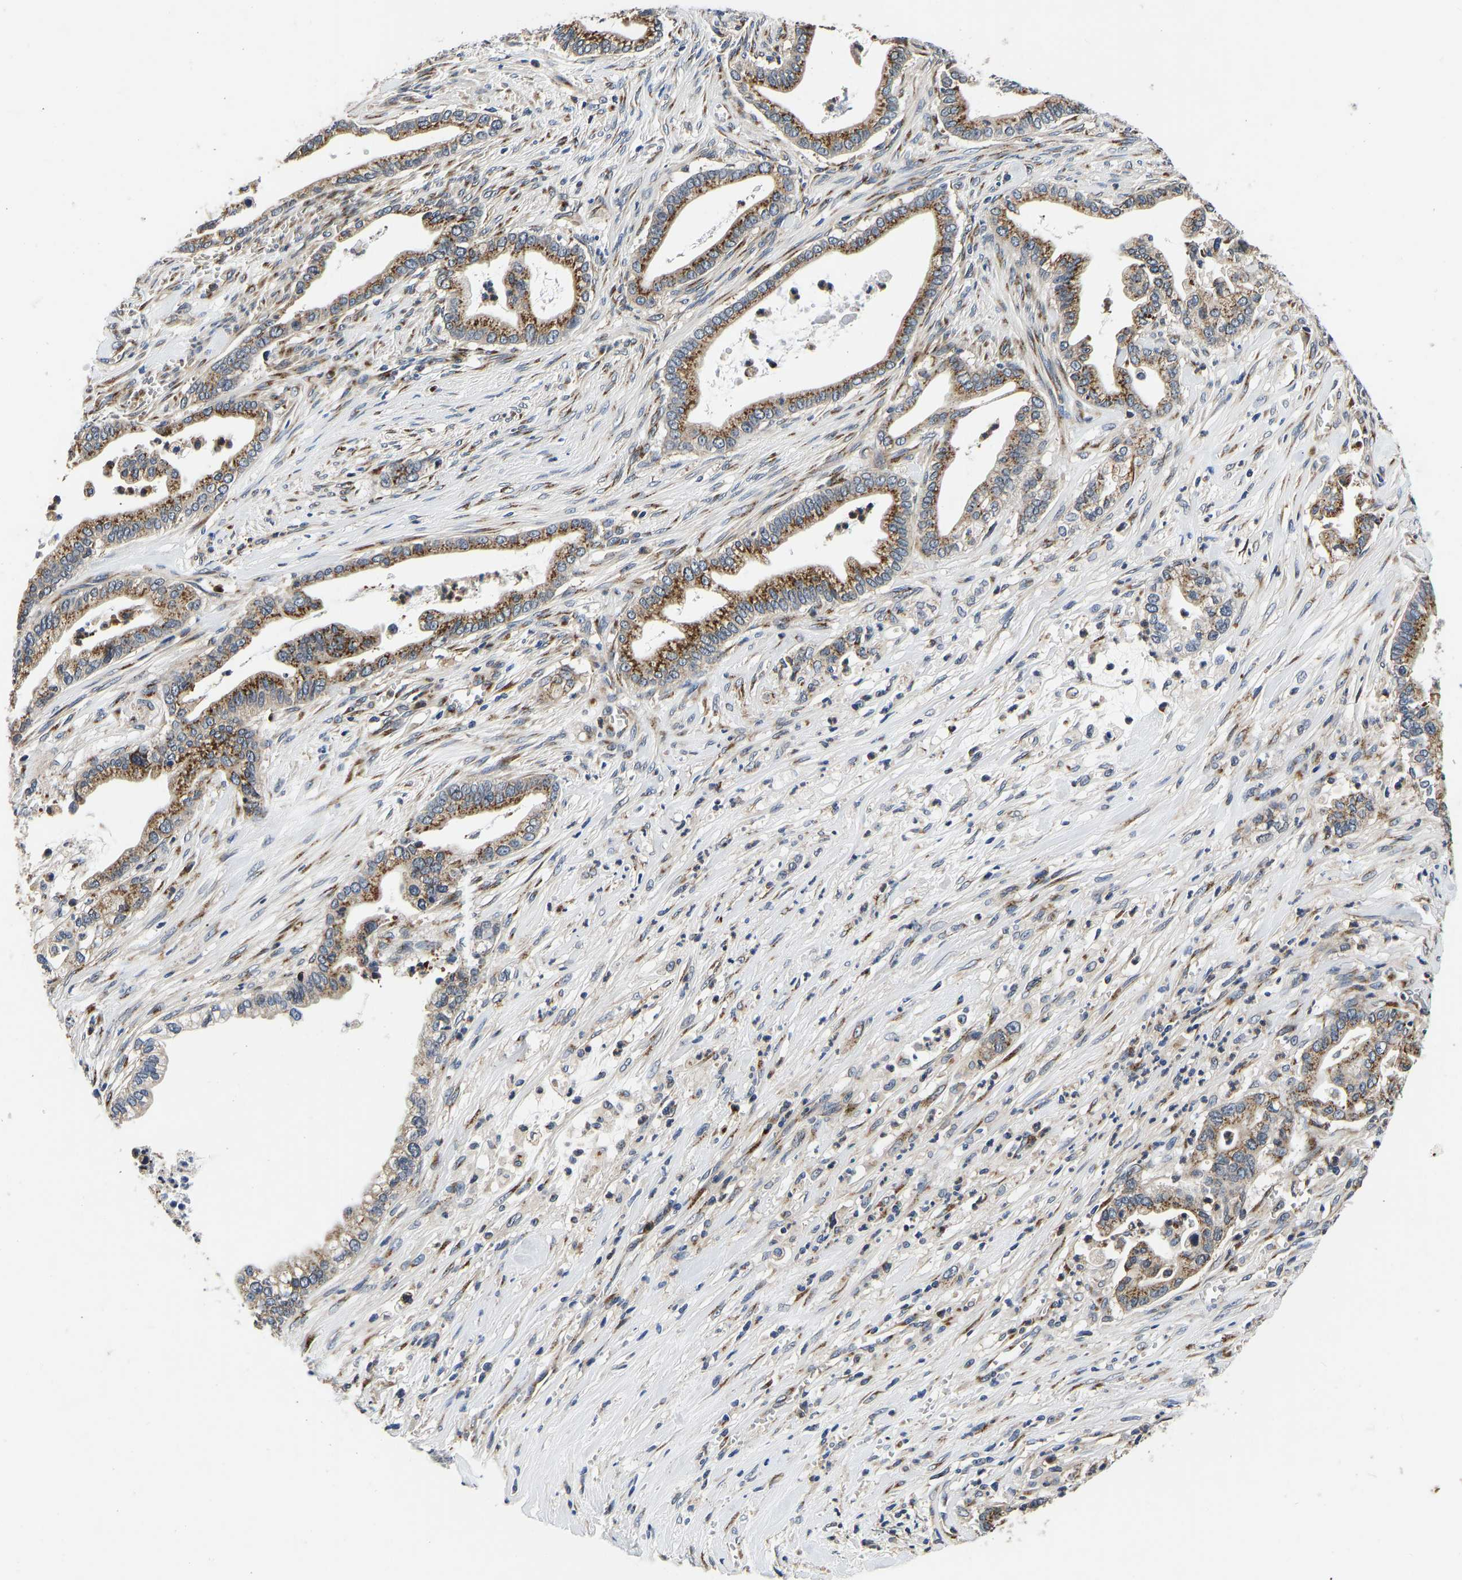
{"staining": {"intensity": "strong", "quantity": ">75%", "location": "cytoplasmic/membranous"}, "tissue": "pancreatic cancer", "cell_type": "Tumor cells", "image_type": "cancer", "snomed": [{"axis": "morphology", "description": "Adenocarcinoma, NOS"}, {"axis": "topography", "description": "Pancreas"}], "caption": "Pancreatic cancer (adenocarcinoma) stained for a protein (brown) demonstrates strong cytoplasmic/membranous positive staining in about >75% of tumor cells.", "gene": "RABAC1", "patient": {"sex": "male", "age": 69}}